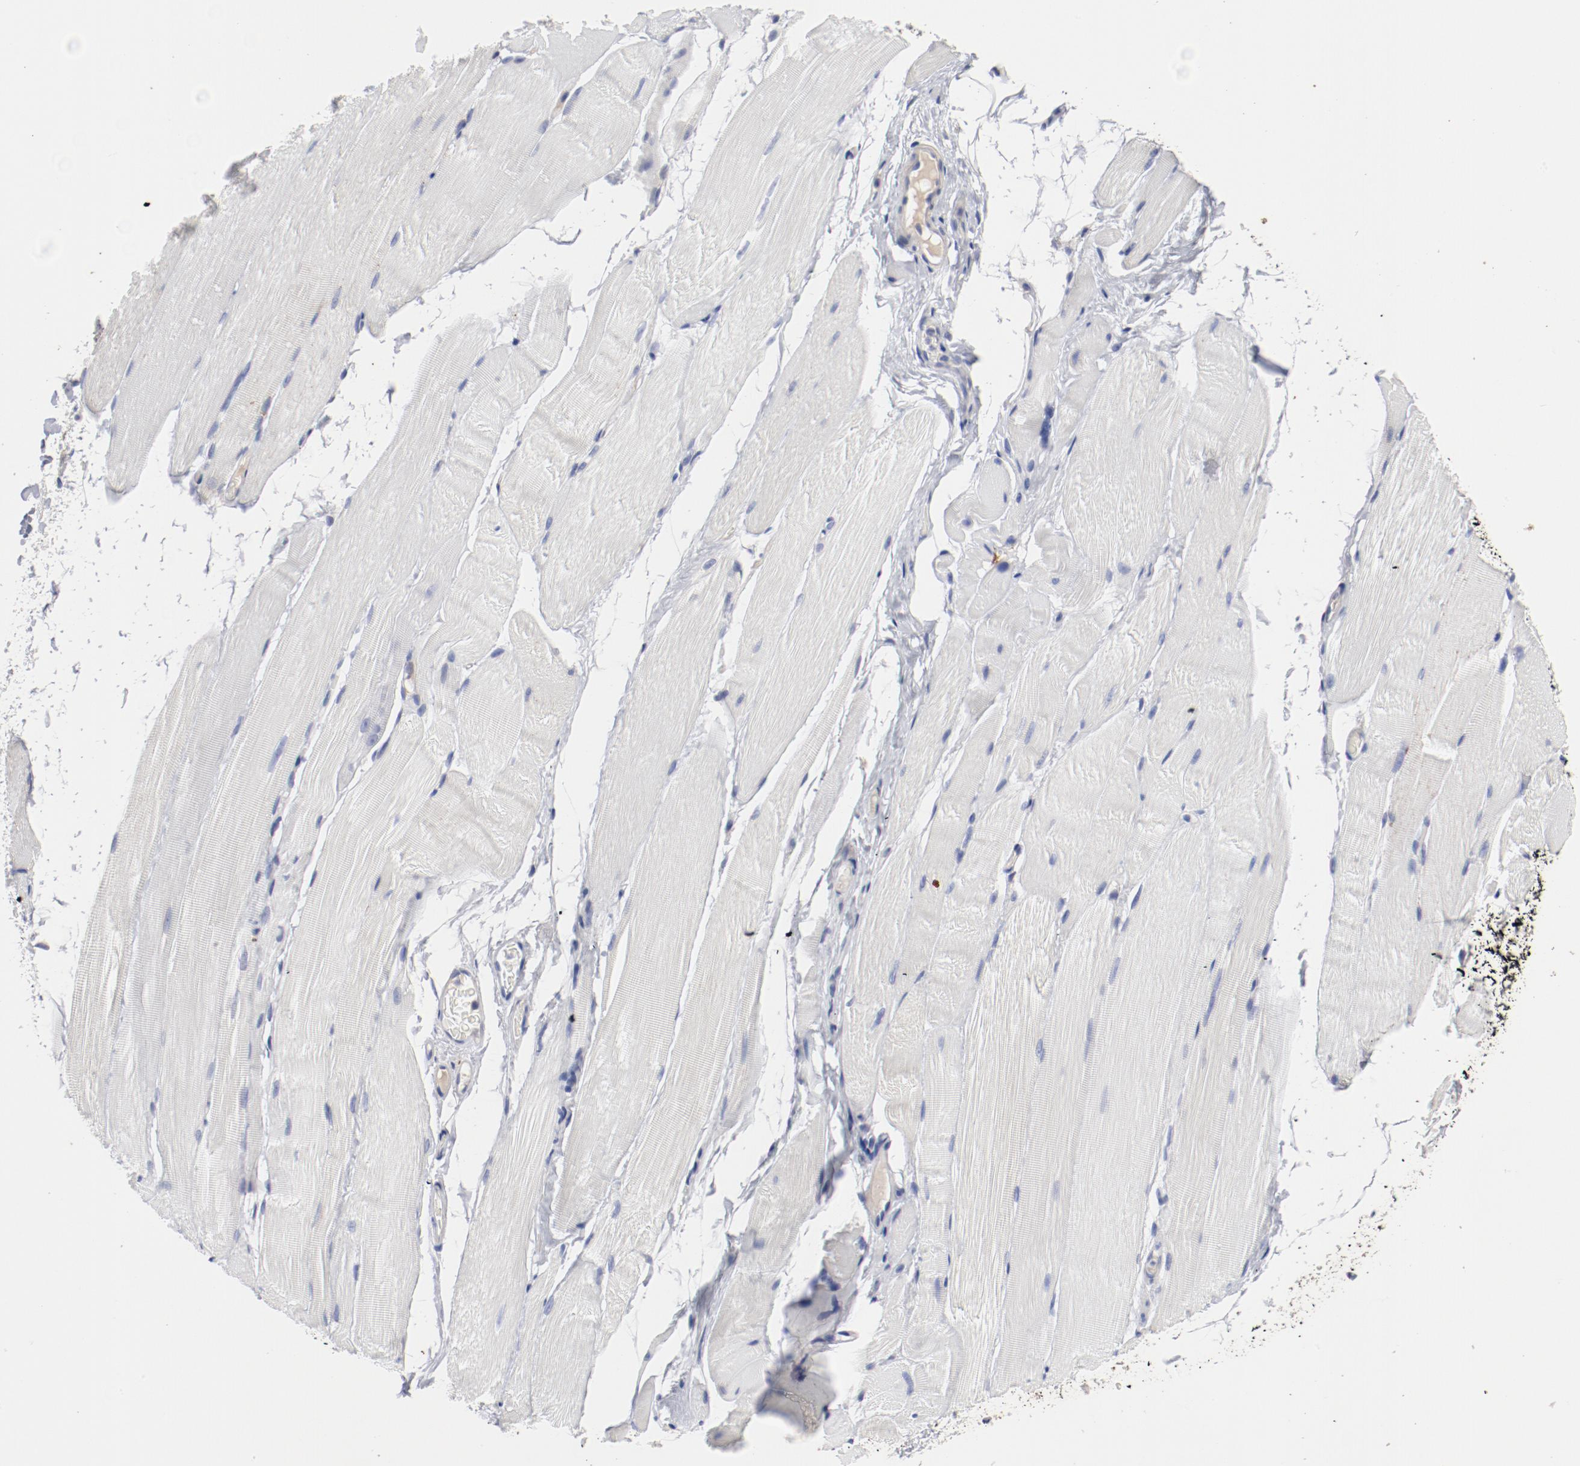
{"staining": {"intensity": "negative", "quantity": "none", "location": "none"}, "tissue": "skeletal muscle", "cell_type": "Myocytes", "image_type": "normal", "snomed": [{"axis": "morphology", "description": "Normal tissue, NOS"}, {"axis": "topography", "description": "Skeletal muscle"}, {"axis": "topography", "description": "Parathyroid gland"}], "caption": "DAB (3,3'-diaminobenzidine) immunohistochemical staining of unremarkable human skeletal muscle exhibits no significant positivity in myocytes.", "gene": "TSPAN6", "patient": {"sex": "female", "age": 37}}